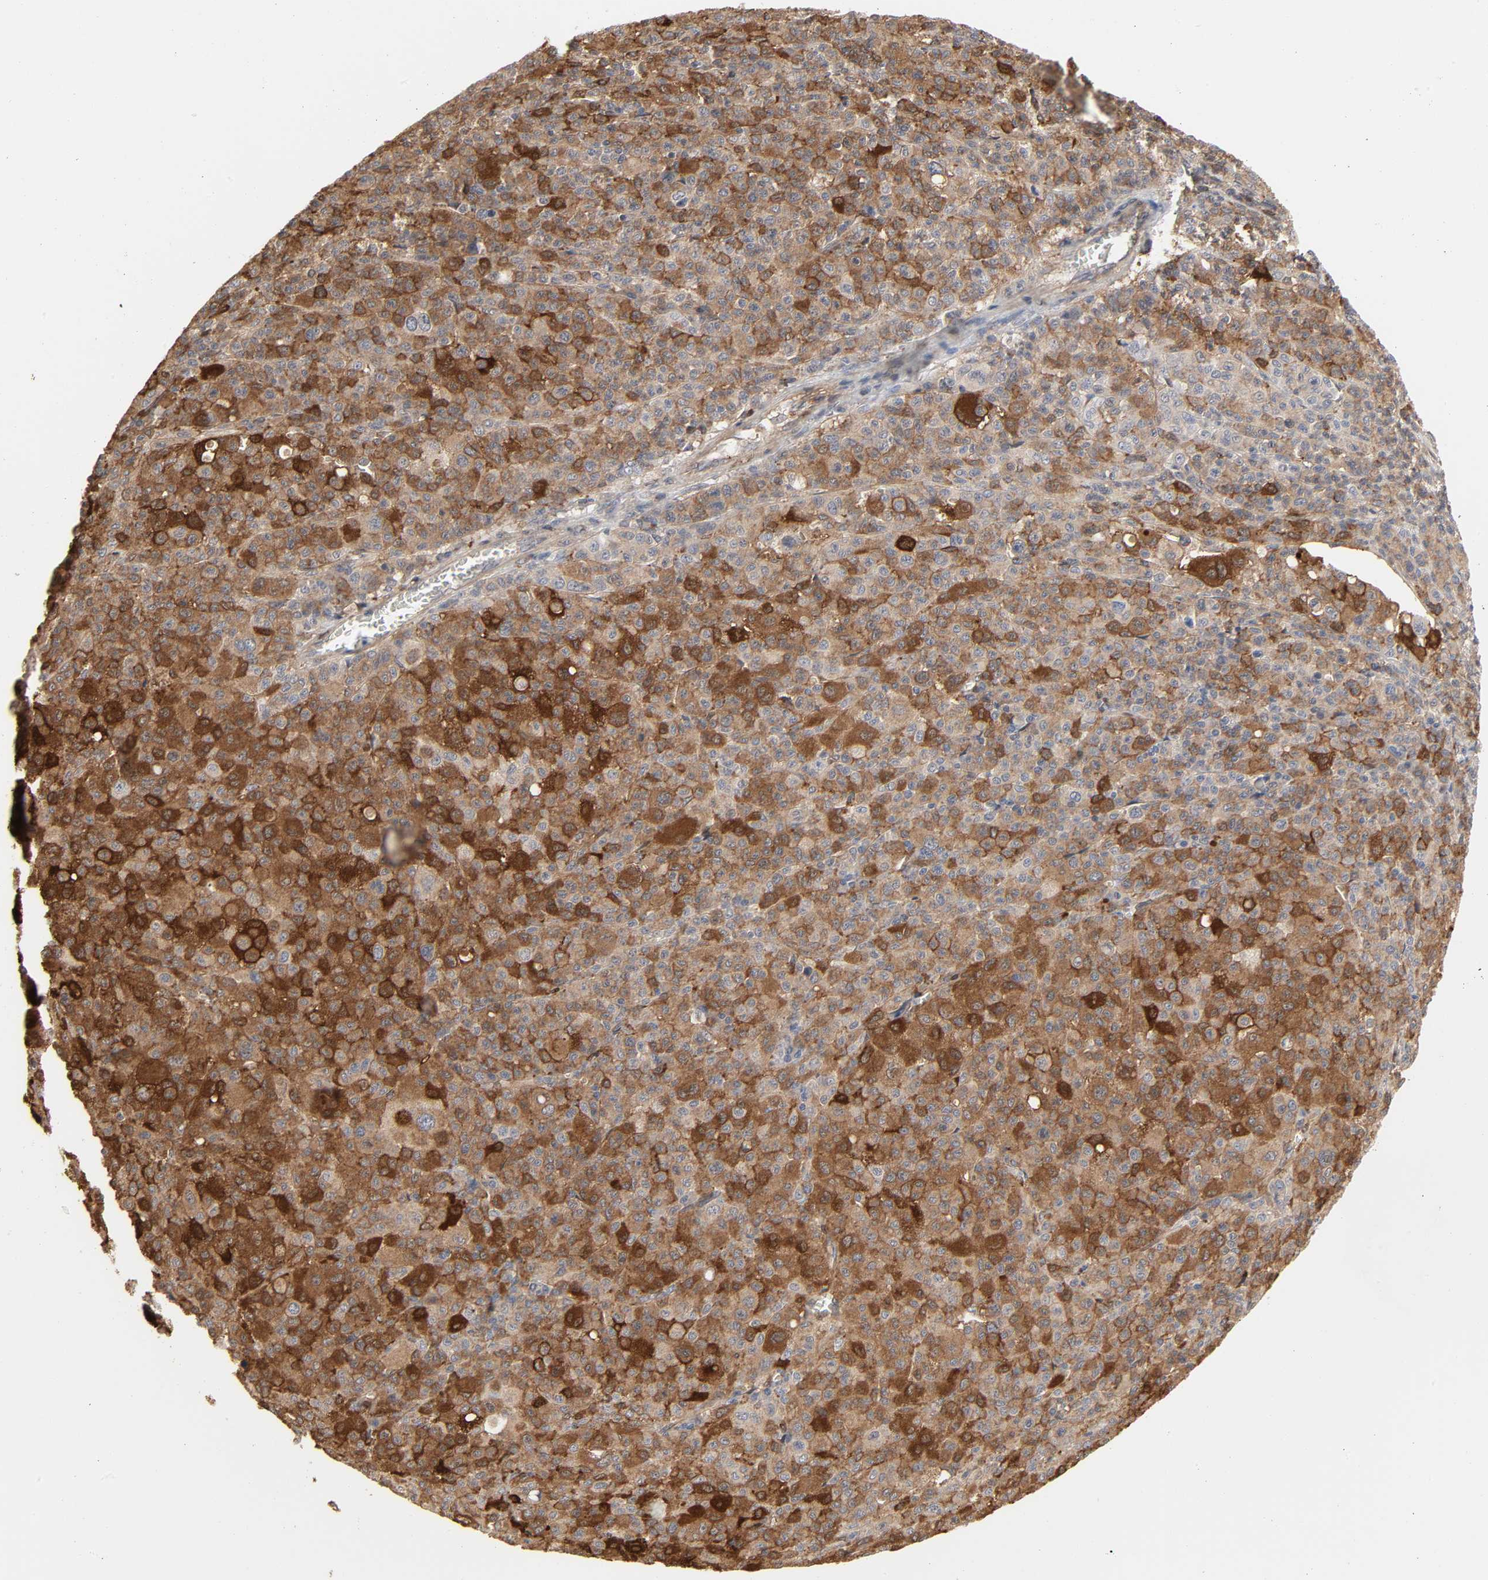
{"staining": {"intensity": "strong", "quantity": ">75%", "location": "cytoplasmic/membranous"}, "tissue": "melanoma", "cell_type": "Tumor cells", "image_type": "cancer", "snomed": [{"axis": "morphology", "description": "Malignant melanoma, Metastatic site"}, {"axis": "topography", "description": "Skin"}], "caption": "Protein staining of melanoma tissue shows strong cytoplasmic/membranous expression in approximately >75% of tumor cells.", "gene": "NDRG2", "patient": {"sex": "female", "age": 74}}